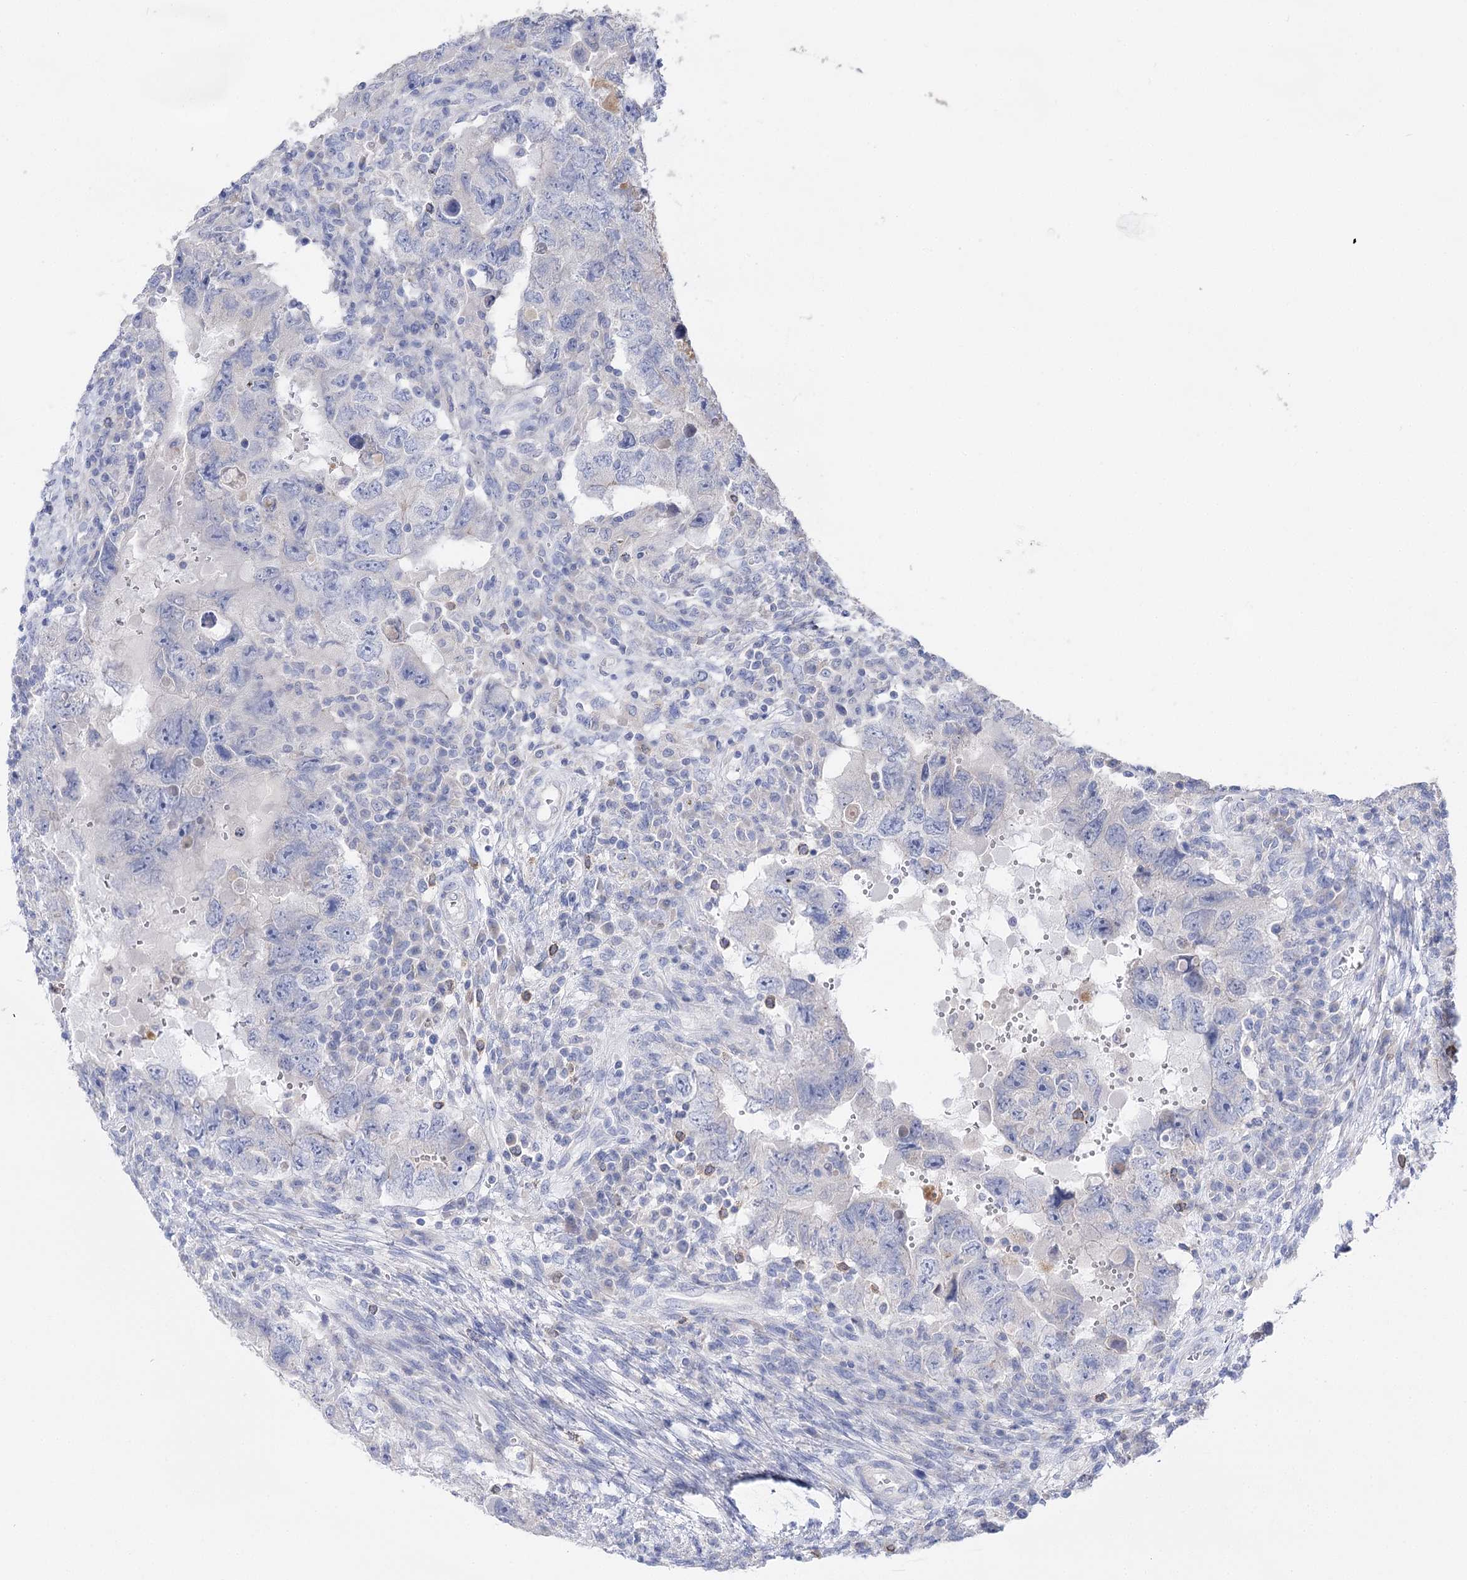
{"staining": {"intensity": "negative", "quantity": "none", "location": "none"}, "tissue": "testis cancer", "cell_type": "Tumor cells", "image_type": "cancer", "snomed": [{"axis": "morphology", "description": "Carcinoma, Embryonal, NOS"}, {"axis": "topography", "description": "Testis"}], "caption": "Testis cancer was stained to show a protein in brown. There is no significant staining in tumor cells.", "gene": "NRAP", "patient": {"sex": "male", "age": 26}}